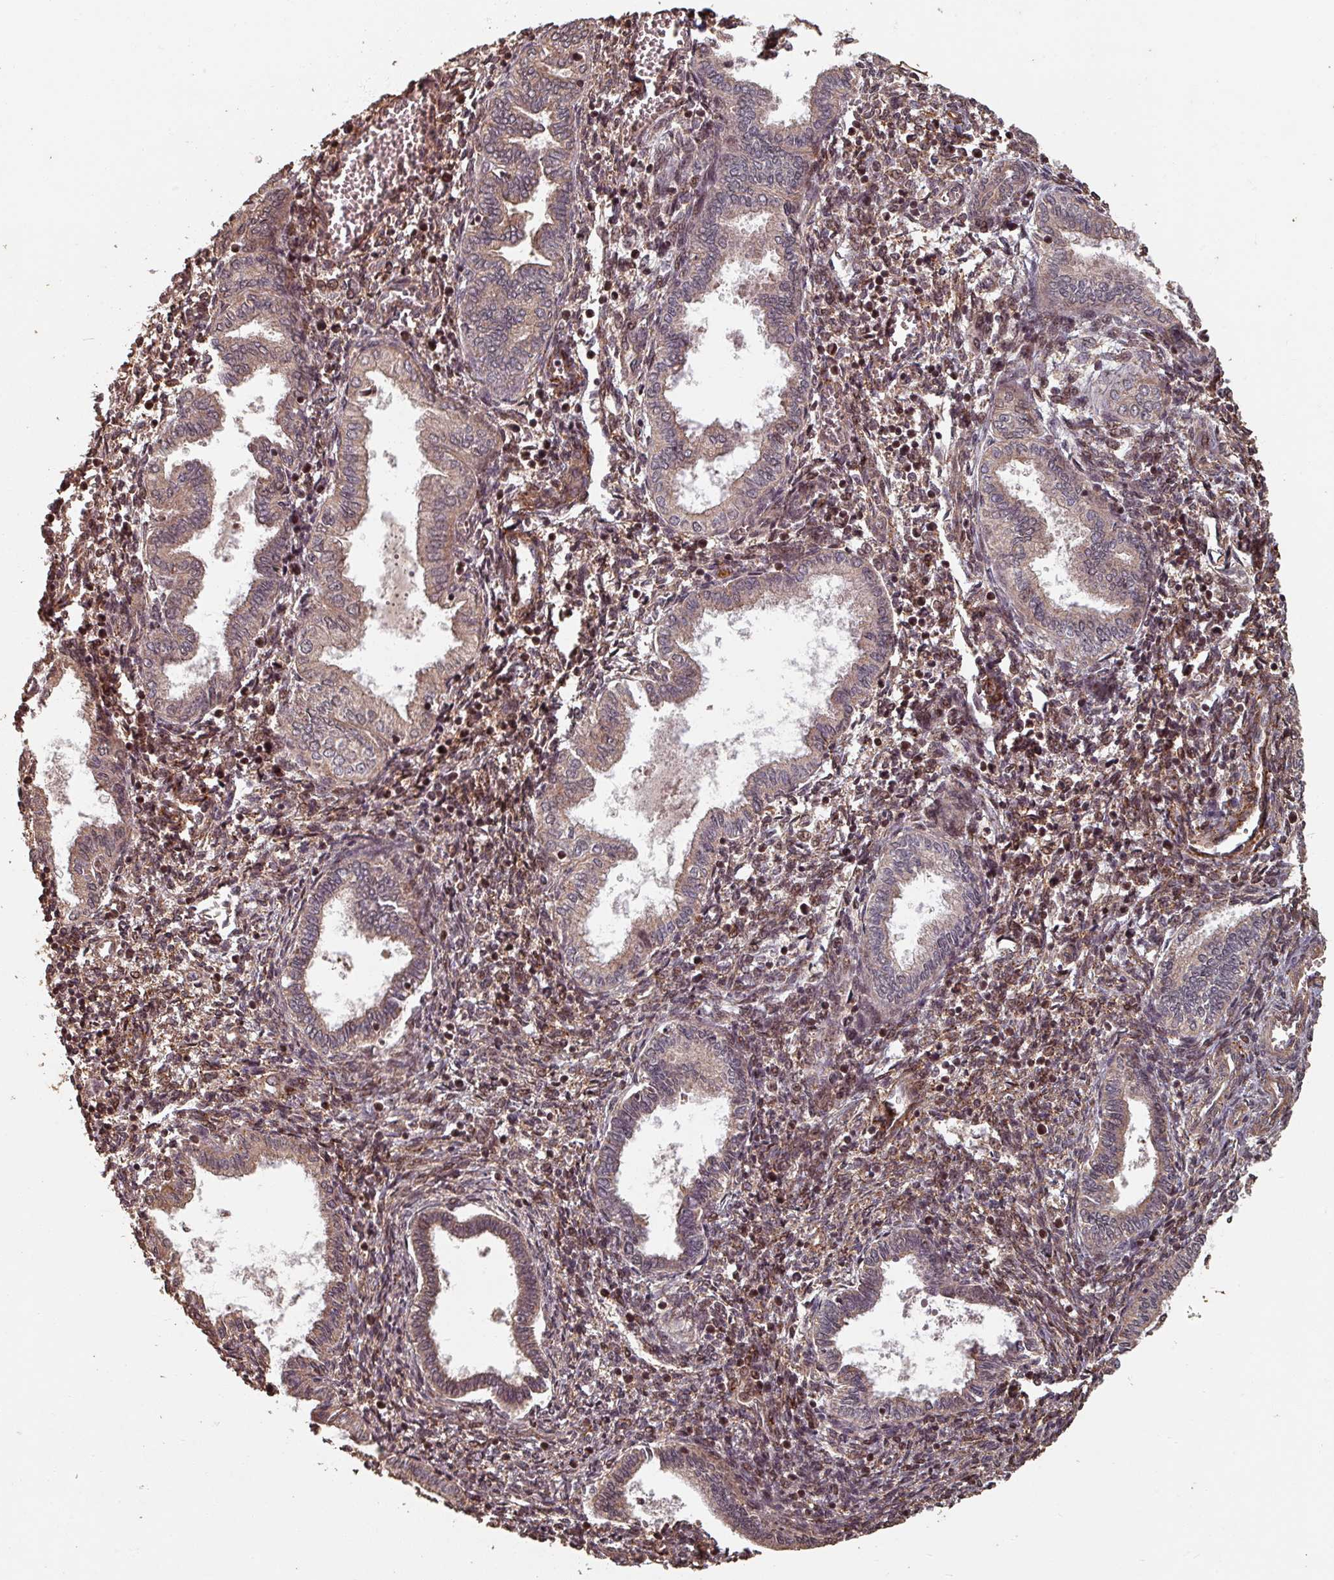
{"staining": {"intensity": "moderate", "quantity": ">75%", "location": "cytoplasmic/membranous,nuclear"}, "tissue": "endometrium", "cell_type": "Cells in endometrial stroma", "image_type": "normal", "snomed": [{"axis": "morphology", "description": "Normal tissue, NOS"}, {"axis": "topography", "description": "Endometrium"}], "caption": "Cells in endometrial stroma display medium levels of moderate cytoplasmic/membranous,nuclear positivity in about >75% of cells in benign human endometrium.", "gene": "EID1", "patient": {"sex": "female", "age": 37}}